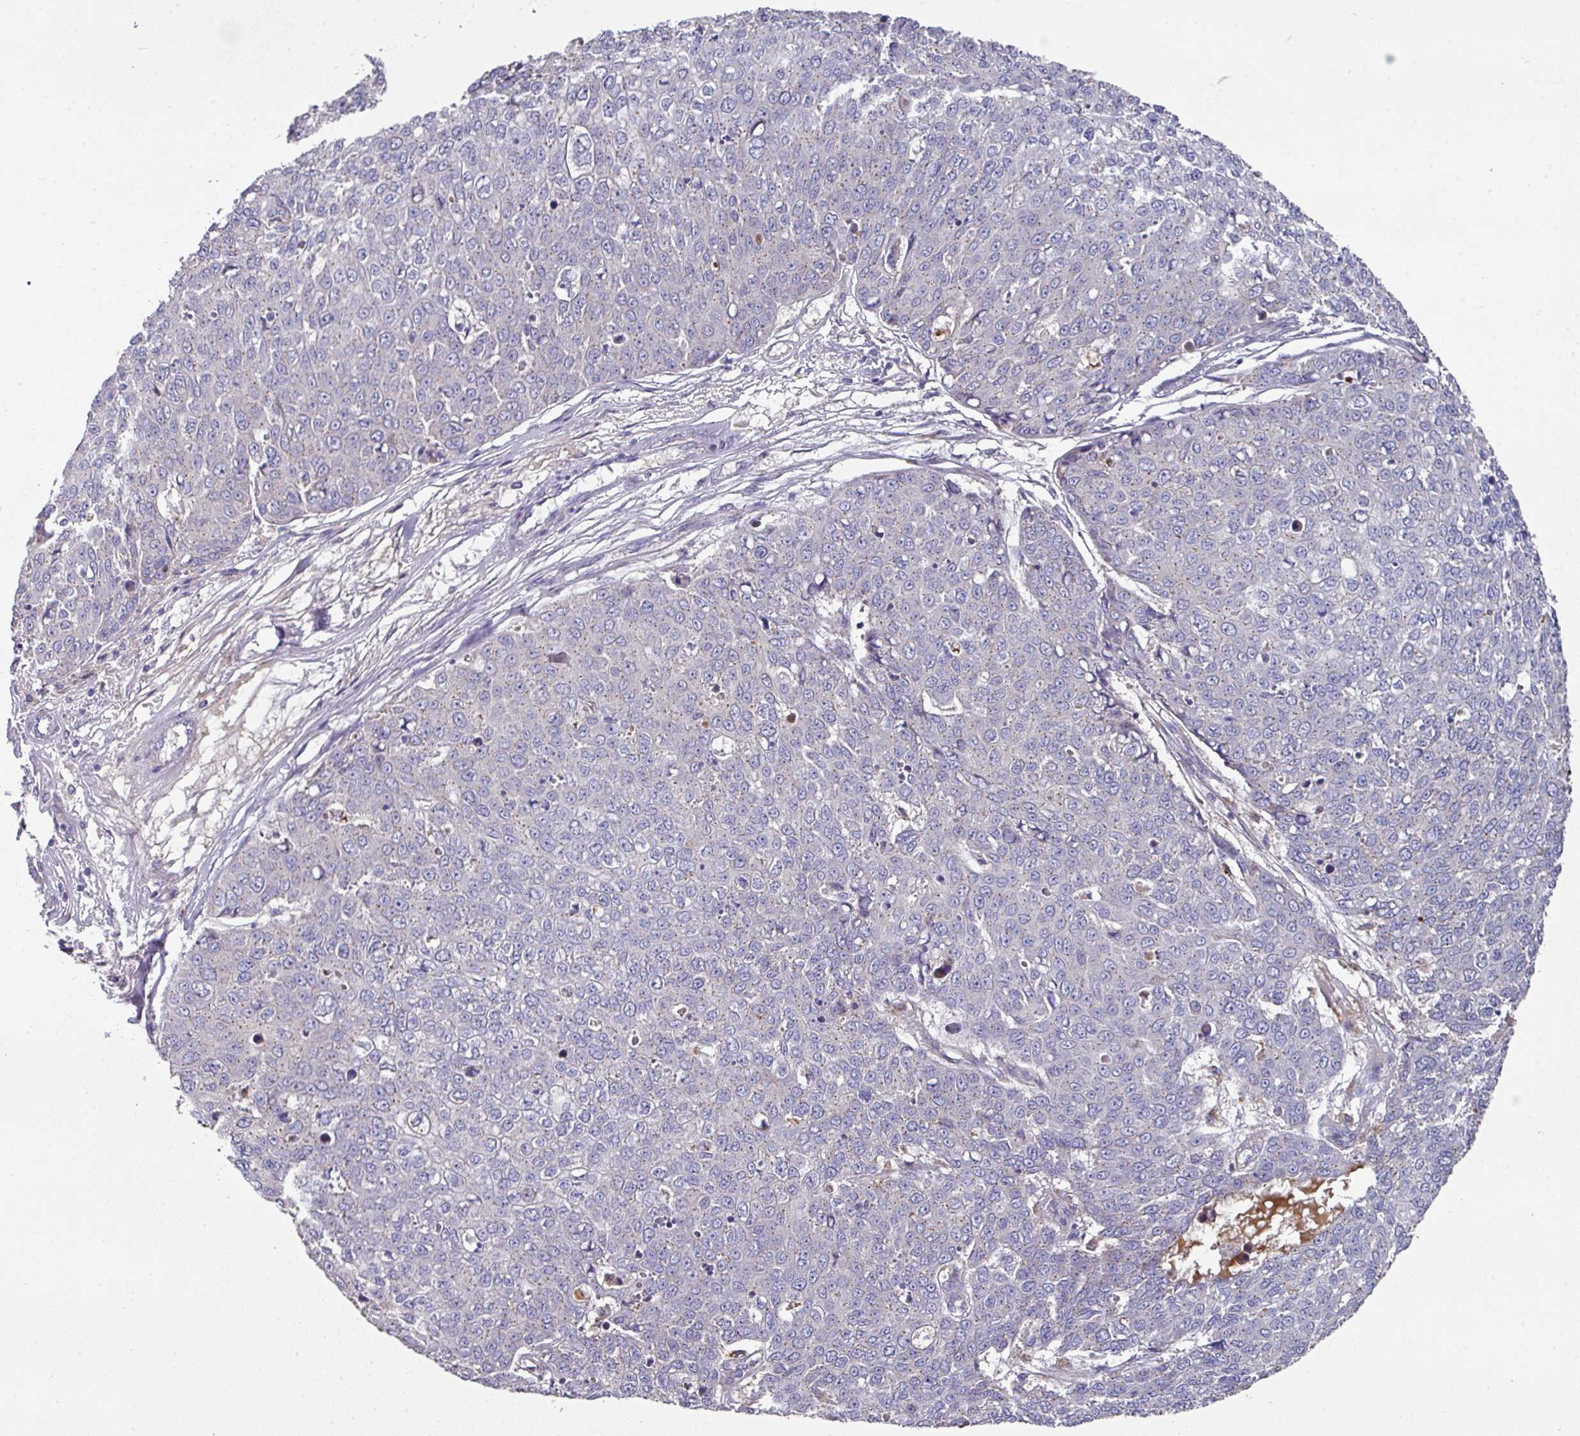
{"staining": {"intensity": "negative", "quantity": "none", "location": "none"}, "tissue": "skin cancer", "cell_type": "Tumor cells", "image_type": "cancer", "snomed": [{"axis": "morphology", "description": "Squamous cell carcinoma, NOS"}, {"axis": "topography", "description": "Skin"}], "caption": "A micrograph of human squamous cell carcinoma (skin) is negative for staining in tumor cells. (DAB (3,3'-diaminobenzidine) IHC with hematoxylin counter stain).", "gene": "IL4R", "patient": {"sex": "male", "age": 71}}